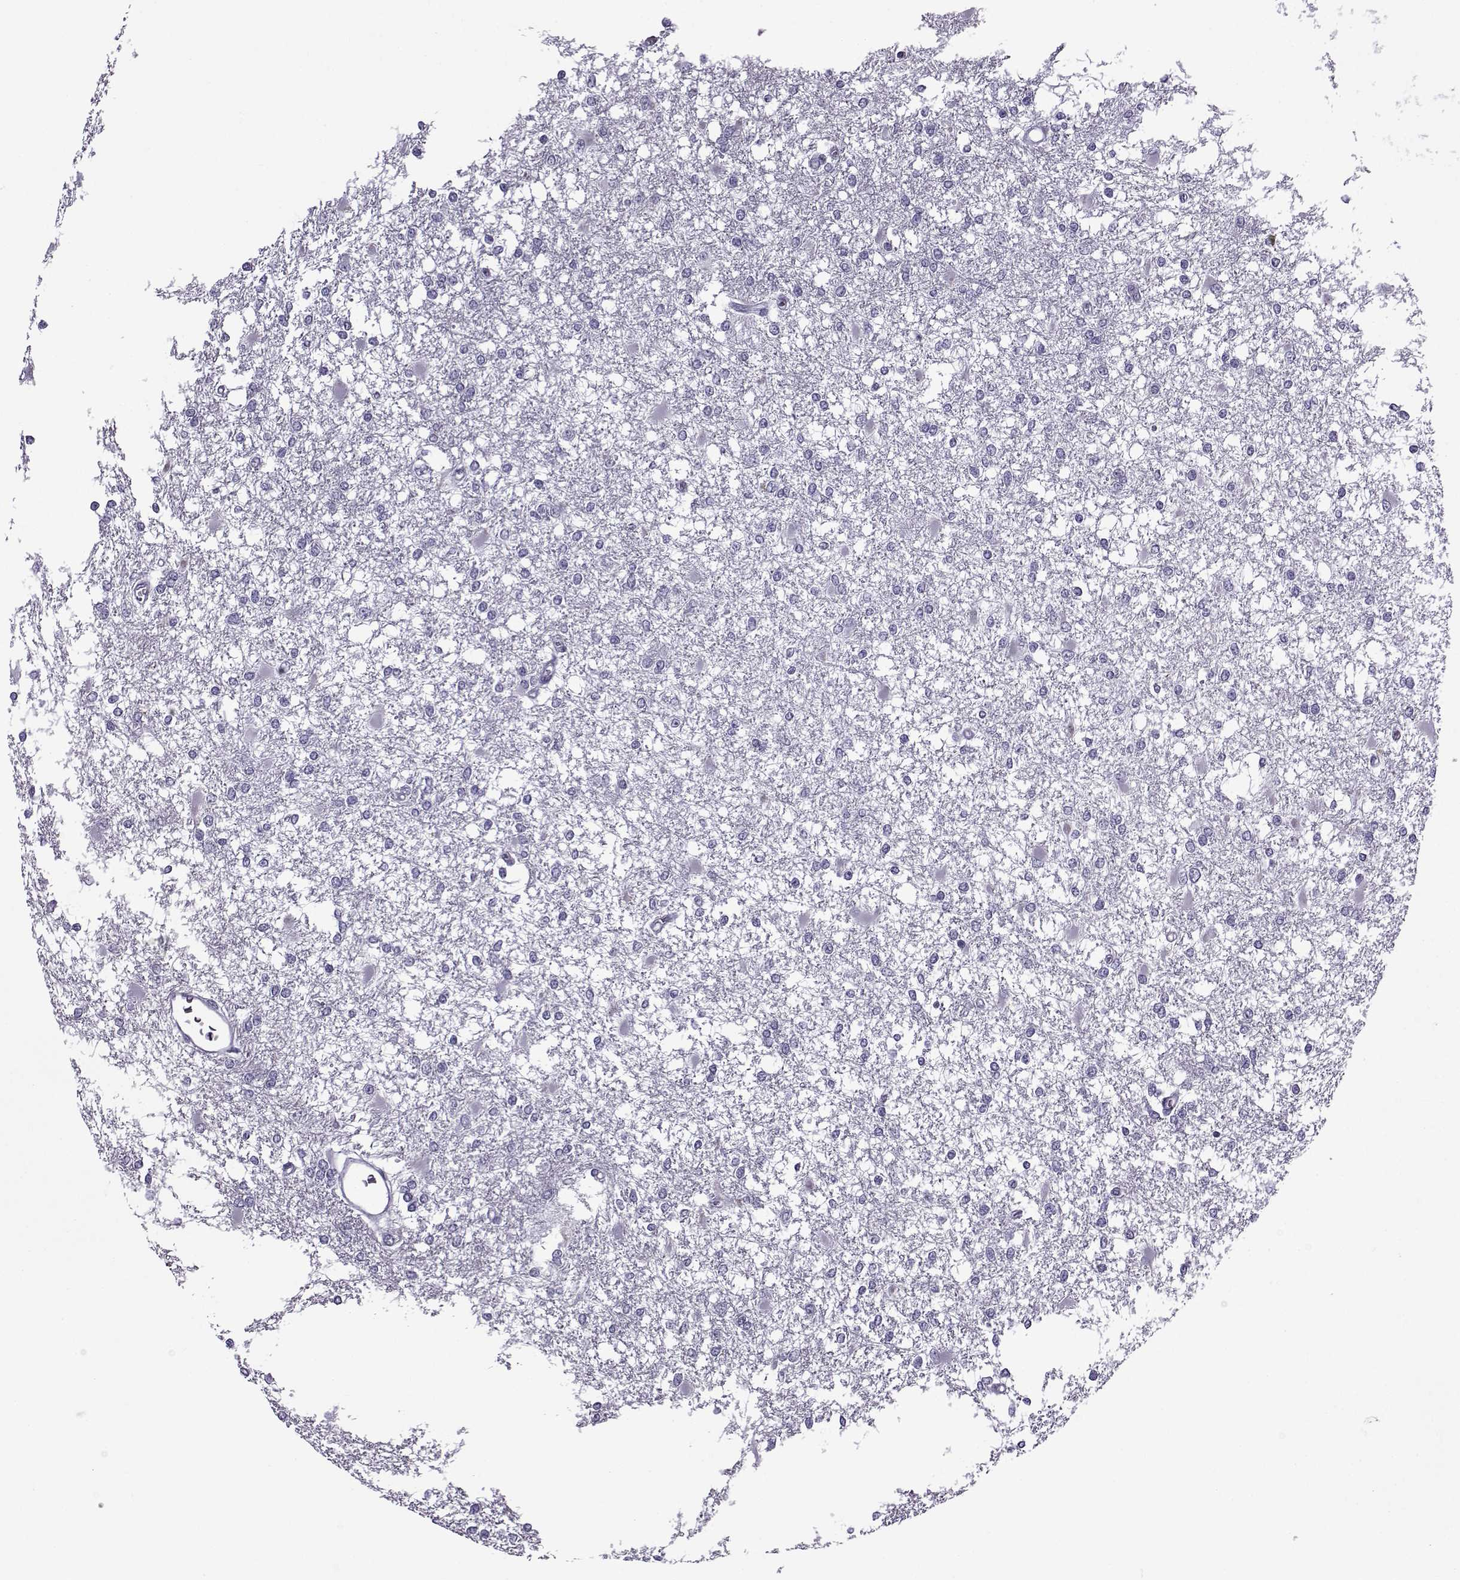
{"staining": {"intensity": "negative", "quantity": "none", "location": "none"}, "tissue": "glioma", "cell_type": "Tumor cells", "image_type": "cancer", "snomed": [{"axis": "morphology", "description": "Glioma, malignant, High grade"}, {"axis": "topography", "description": "Cerebral cortex"}], "caption": "Human glioma stained for a protein using IHC reveals no staining in tumor cells.", "gene": "OIP5", "patient": {"sex": "male", "age": 79}}